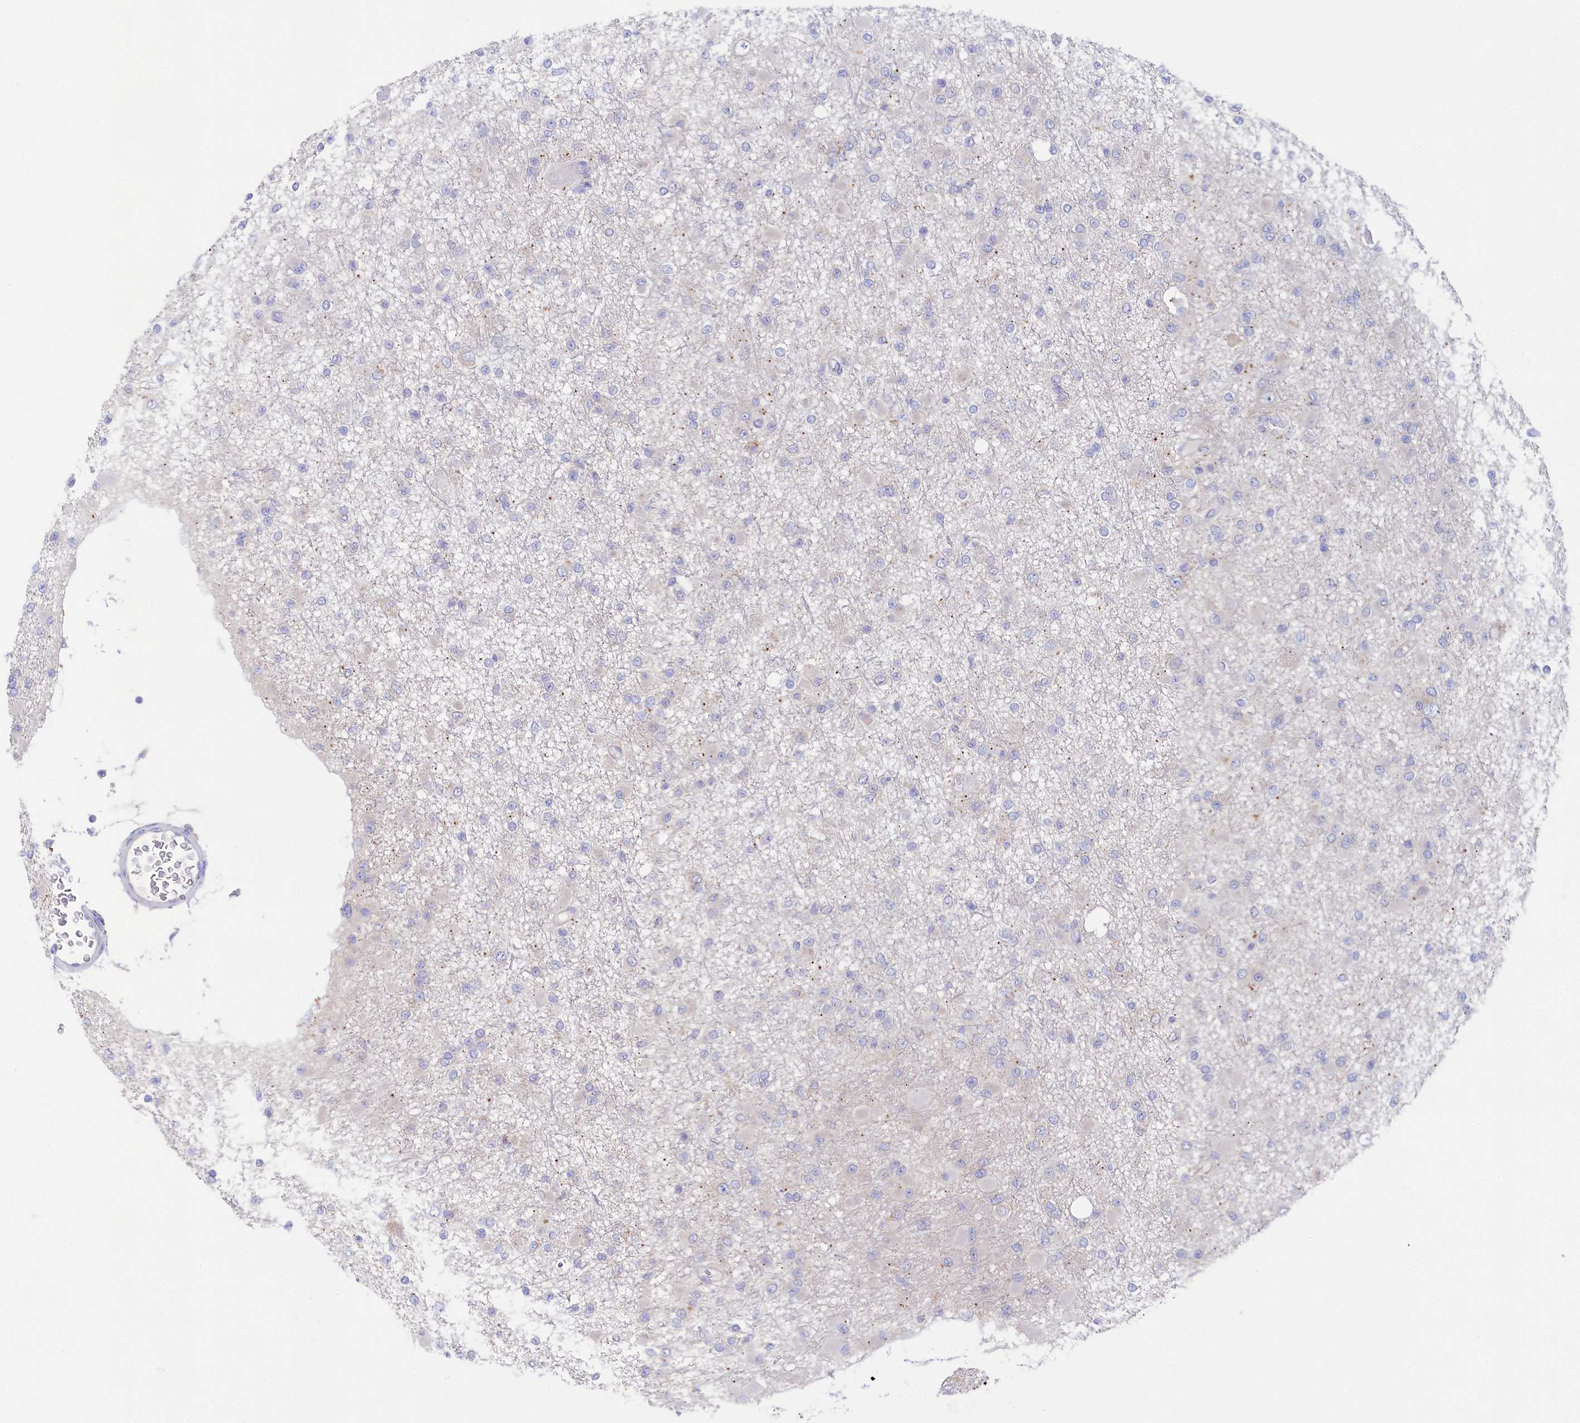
{"staining": {"intensity": "negative", "quantity": "none", "location": "none"}, "tissue": "glioma", "cell_type": "Tumor cells", "image_type": "cancer", "snomed": [{"axis": "morphology", "description": "Glioma, malignant, Low grade"}, {"axis": "topography", "description": "Brain"}], "caption": "Tumor cells show no significant protein staining in malignant glioma (low-grade).", "gene": "VPS26B", "patient": {"sex": "female", "age": 22}}